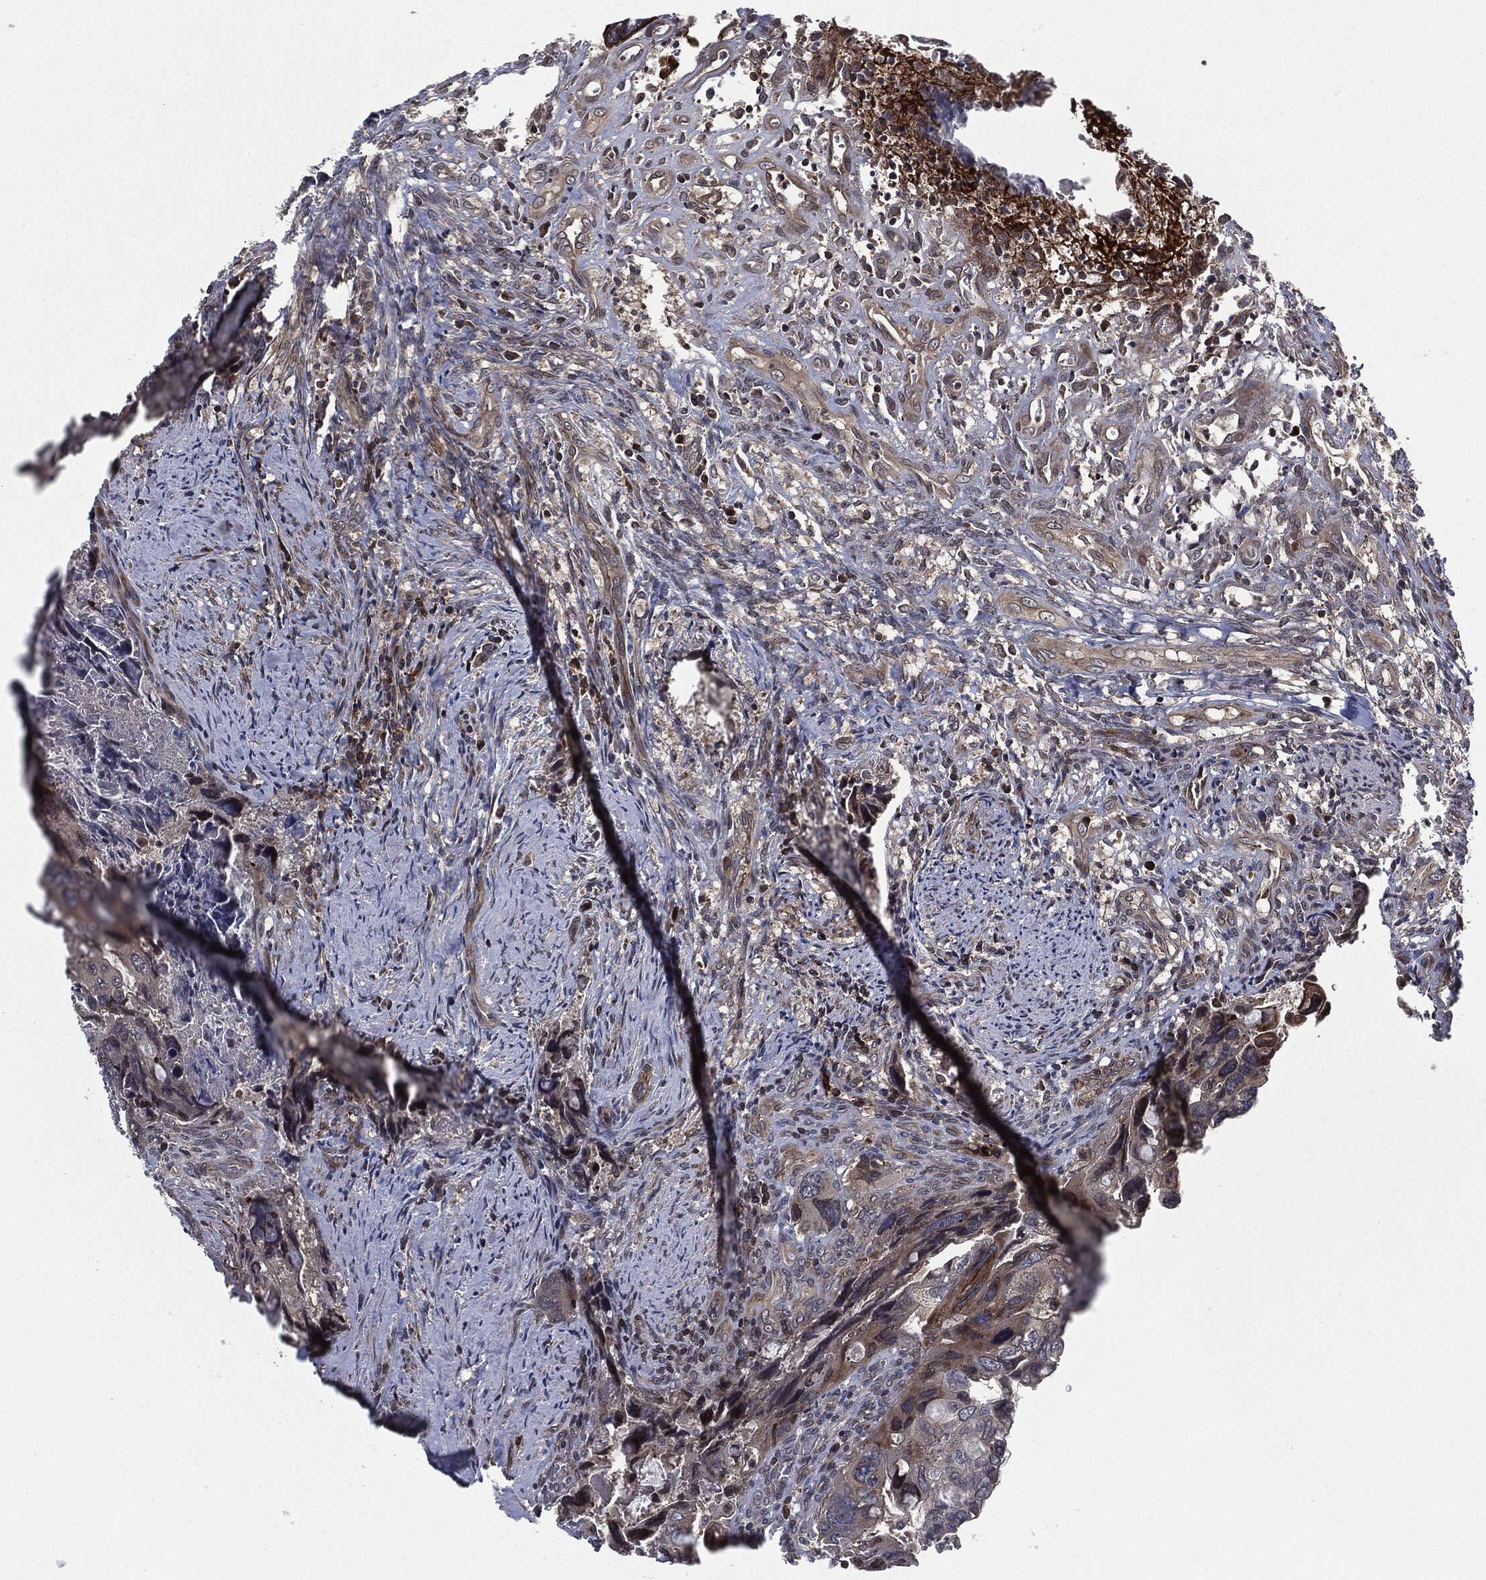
{"staining": {"intensity": "weak", "quantity": "25%-75%", "location": "cytoplasmic/membranous"}, "tissue": "colorectal cancer", "cell_type": "Tumor cells", "image_type": "cancer", "snomed": [{"axis": "morphology", "description": "Adenocarcinoma, NOS"}, {"axis": "topography", "description": "Rectum"}], "caption": "Adenocarcinoma (colorectal) was stained to show a protein in brown. There is low levels of weak cytoplasmic/membranous positivity in approximately 25%-75% of tumor cells.", "gene": "UBR1", "patient": {"sex": "male", "age": 62}}